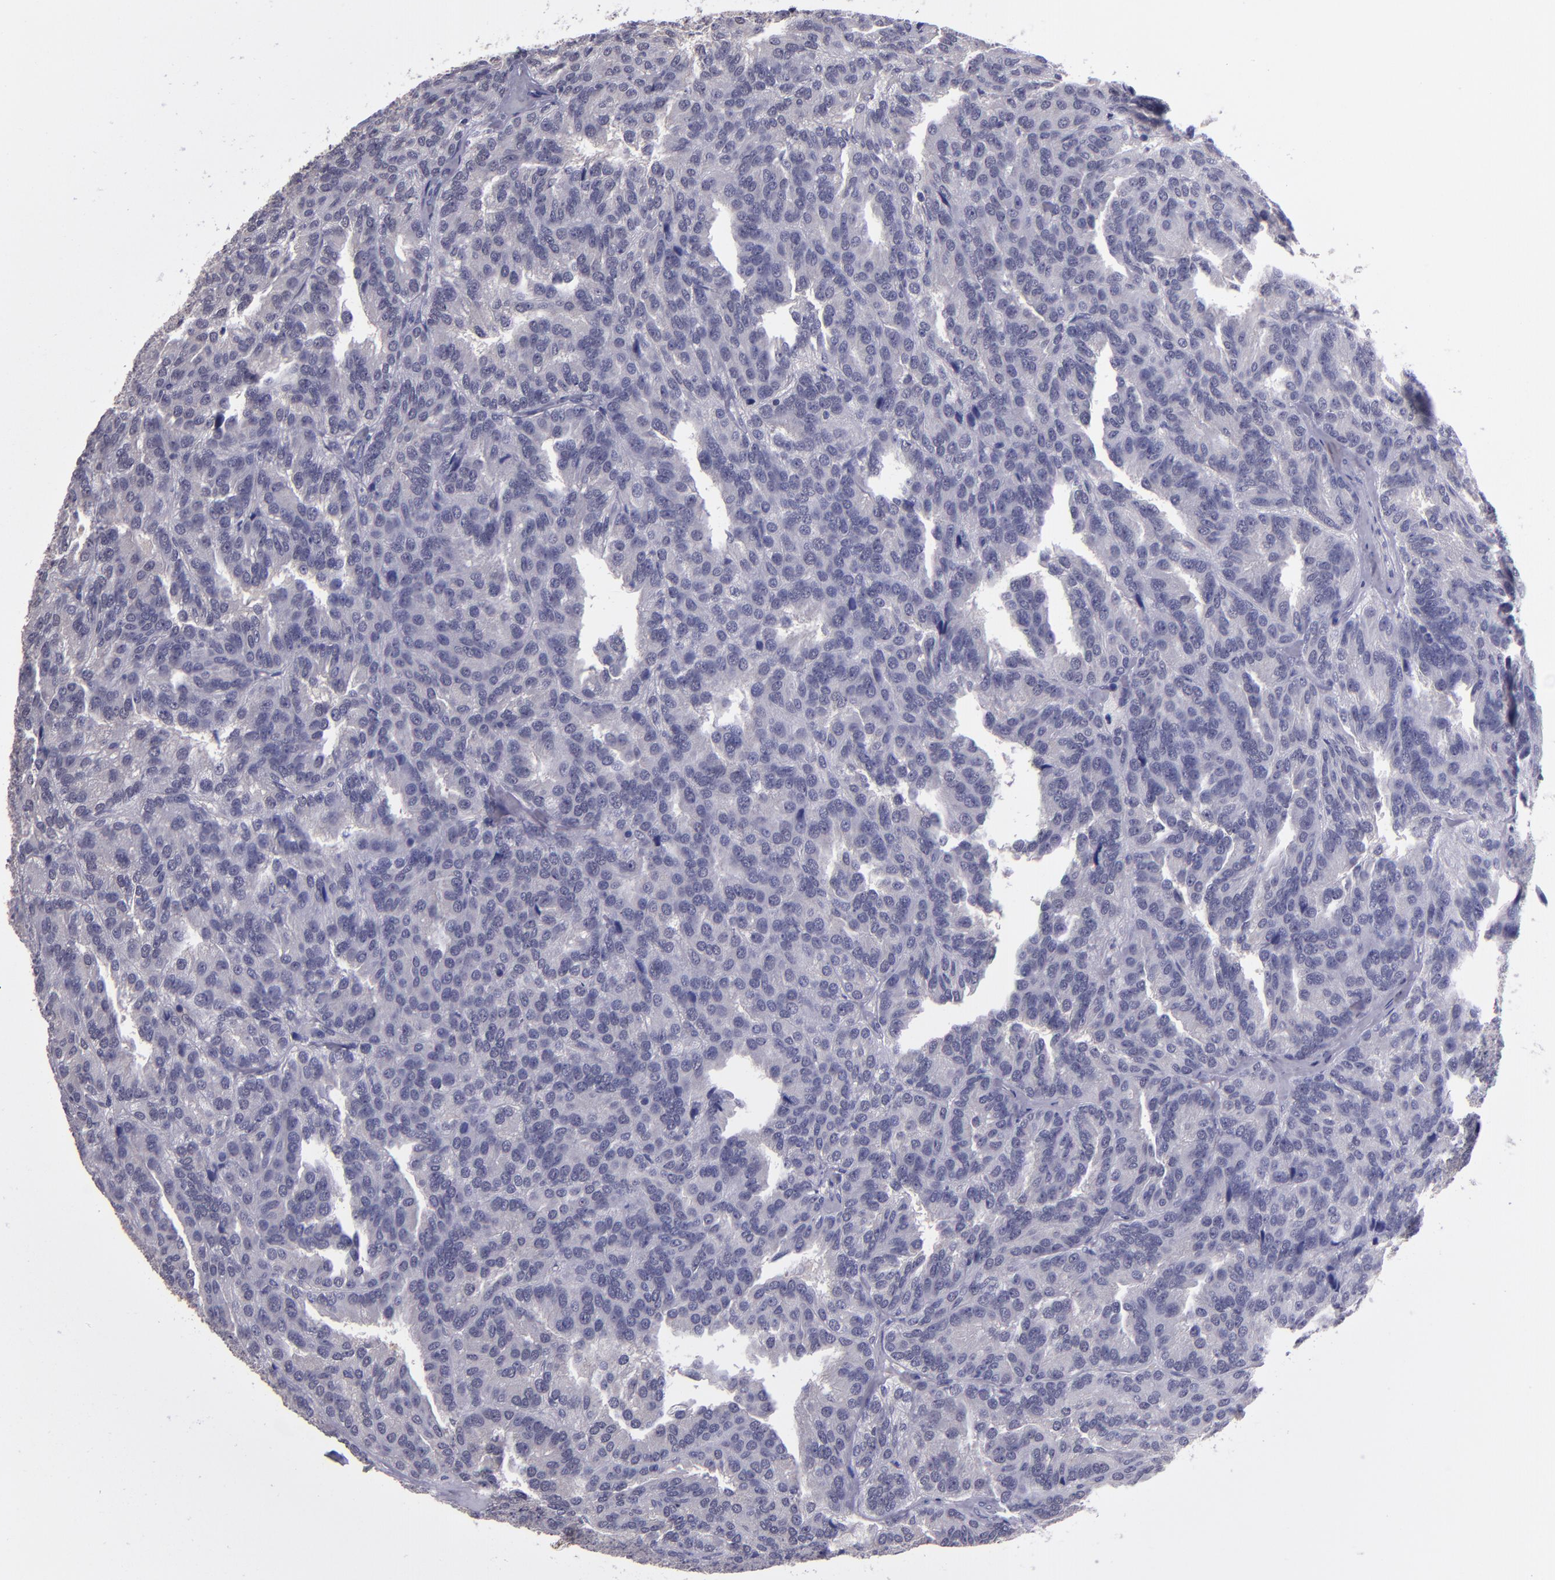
{"staining": {"intensity": "negative", "quantity": "none", "location": "none"}, "tissue": "renal cancer", "cell_type": "Tumor cells", "image_type": "cancer", "snomed": [{"axis": "morphology", "description": "Adenocarcinoma, NOS"}, {"axis": "topography", "description": "Kidney"}], "caption": "Immunohistochemistry histopathology image of human renal cancer (adenocarcinoma) stained for a protein (brown), which exhibits no positivity in tumor cells.", "gene": "CEBPE", "patient": {"sex": "male", "age": 46}}